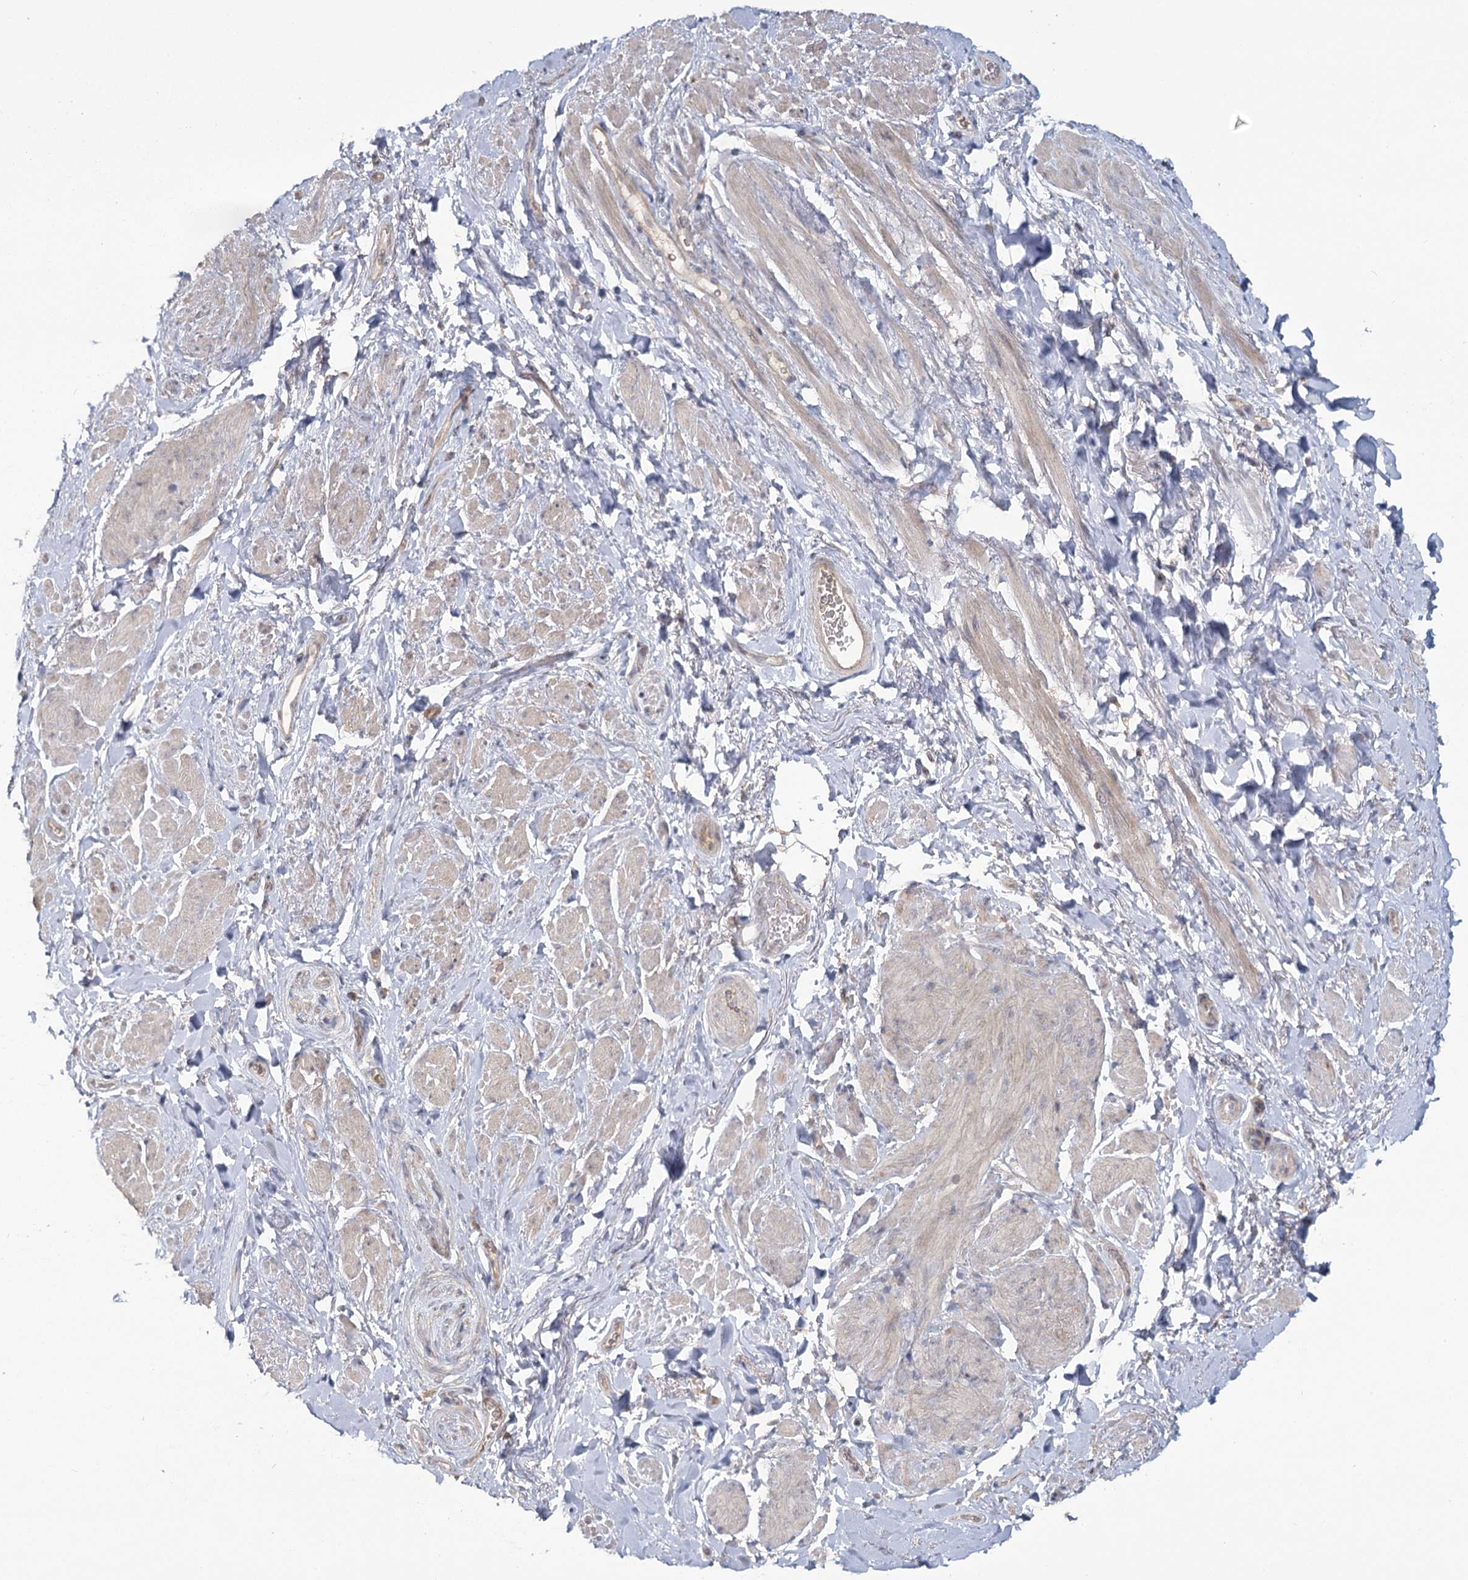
{"staining": {"intensity": "weak", "quantity": "<25%", "location": "cytoplasmic/membranous"}, "tissue": "smooth muscle", "cell_type": "Smooth muscle cells", "image_type": "normal", "snomed": [{"axis": "morphology", "description": "Normal tissue, NOS"}, {"axis": "topography", "description": "Smooth muscle"}, {"axis": "topography", "description": "Peripheral nerve tissue"}], "caption": "Immunohistochemistry (IHC) of normal human smooth muscle demonstrates no positivity in smooth muscle cells.", "gene": "ANGPTL5", "patient": {"sex": "male", "age": 69}}